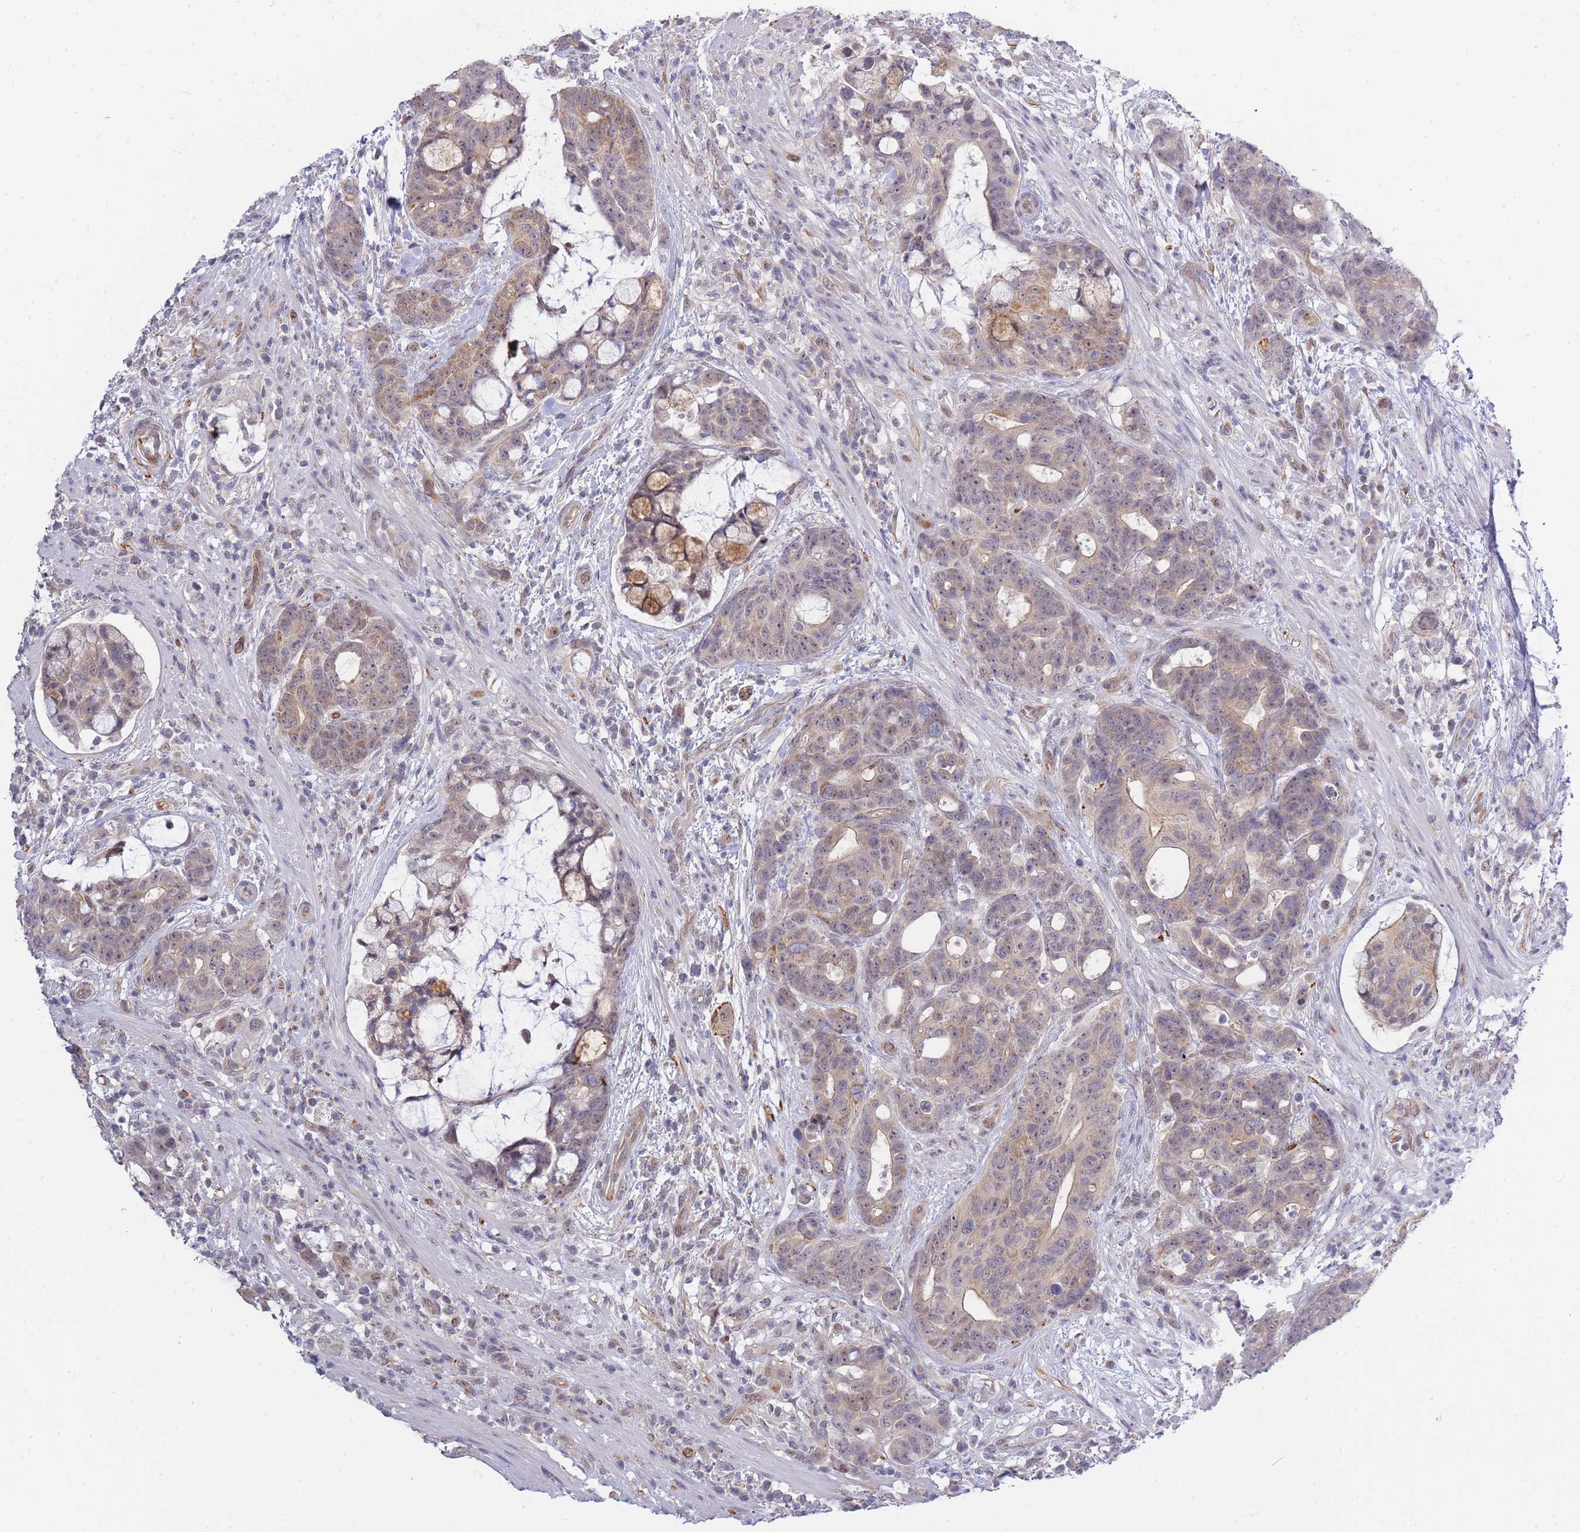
{"staining": {"intensity": "weak", "quantity": "<25%", "location": "cytoplasmic/membranous"}, "tissue": "colorectal cancer", "cell_type": "Tumor cells", "image_type": "cancer", "snomed": [{"axis": "morphology", "description": "Adenocarcinoma, NOS"}, {"axis": "topography", "description": "Colon"}], "caption": "Image shows no significant protein expression in tumor cells of colorectal cancer.", "gene": "C19orf25", "patient": {"sex": "female", "age": 82}}